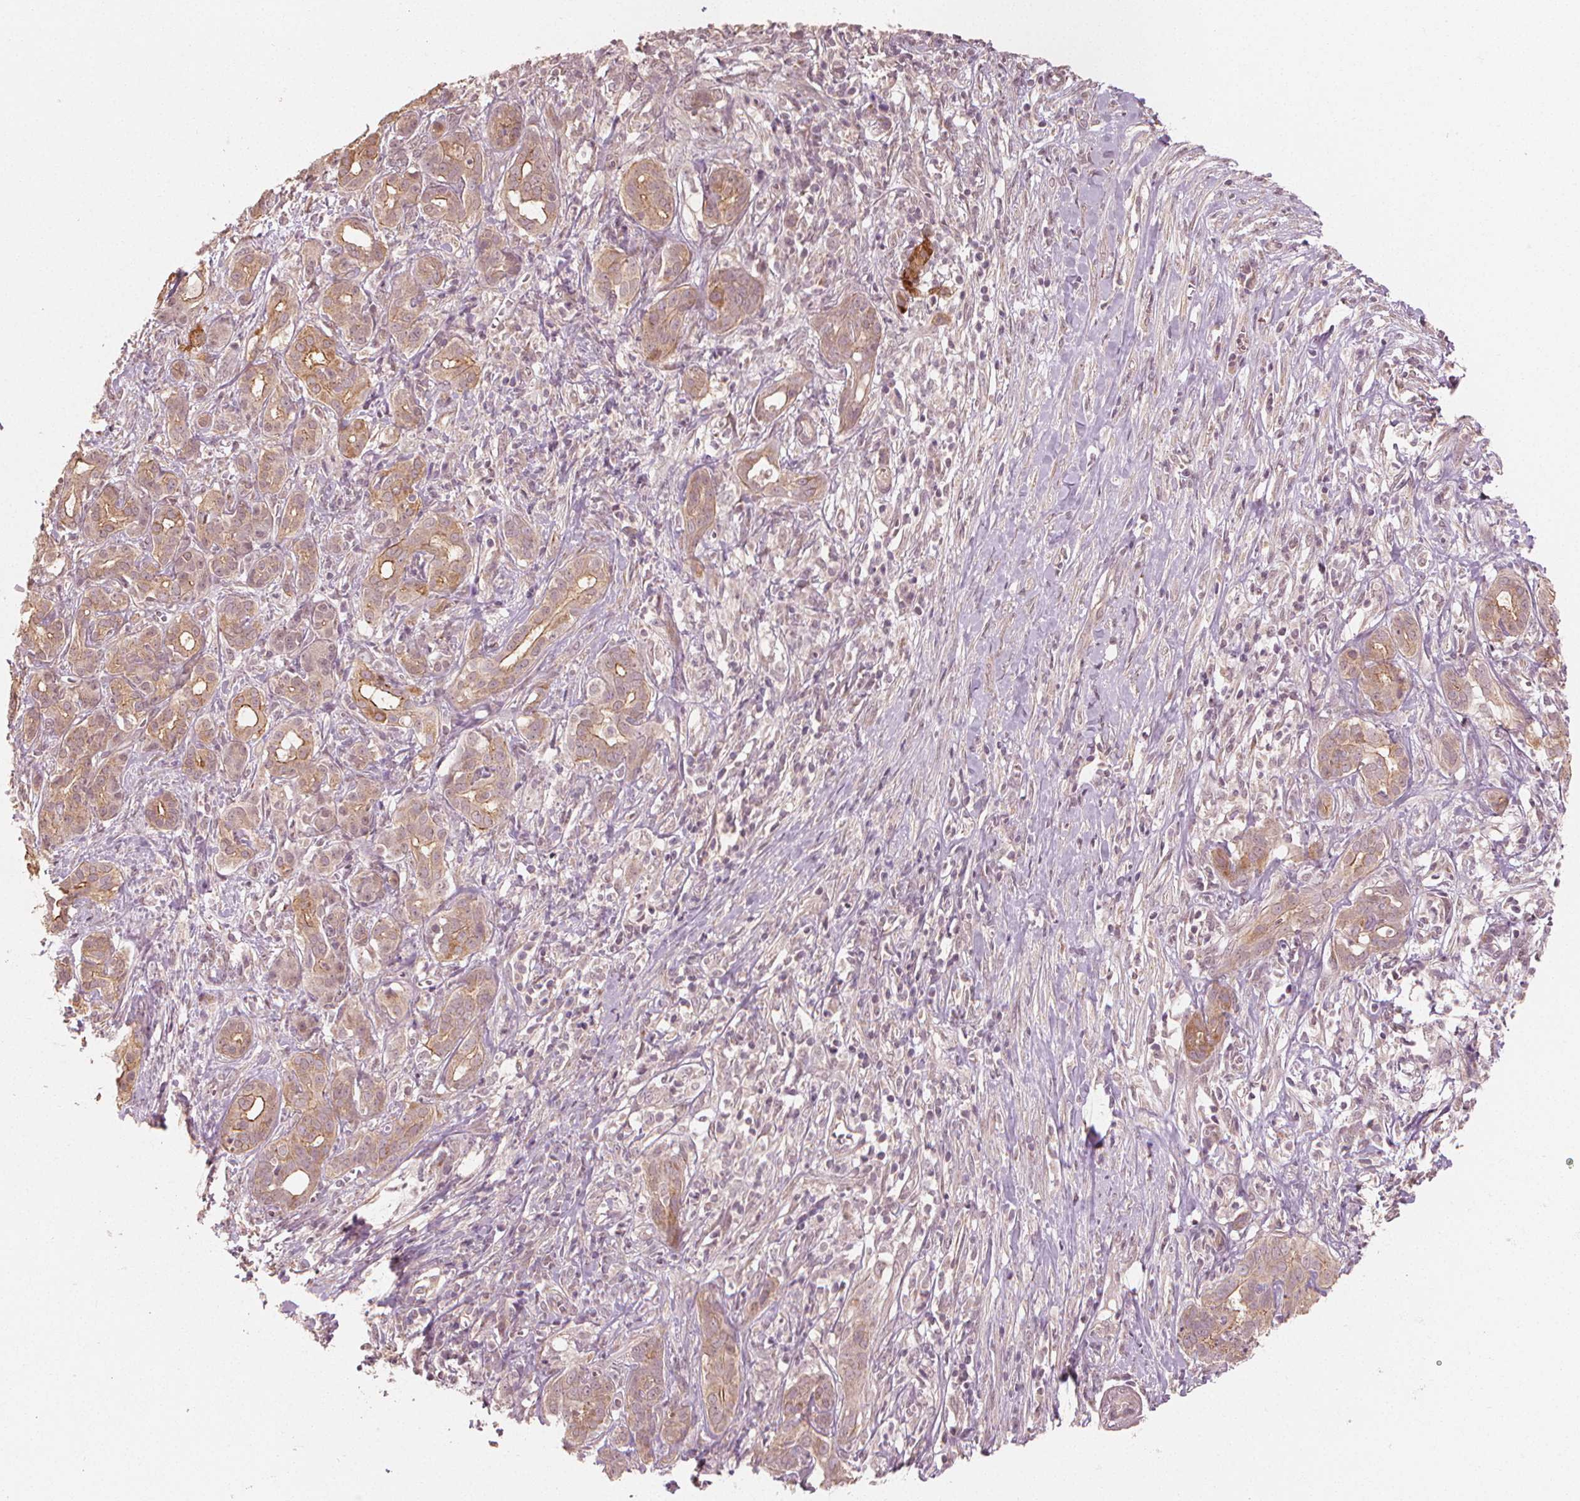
{"staining": {"intensity": "moderate", "quantity": "25%-75%", "location": "cytoplasmic/membranous"}, "tissue": "pancreatic cancer", "cell_type": "Tumor cells", "image_type": "cancer", "snomed": [{"axis": "morphology", "description": "Adenocarcinoma, NOS"}, {"axis": "topography", "description": "Pancreas"}], "caption": "Protein staining of pancreatic adenocarcinoma tissue displays moderate cytoplasmic/membranous expression in approximately 25%-75% of tumor cells.", "gene": "CLBA1", "patient": {"sex": "male", "age": 61}}